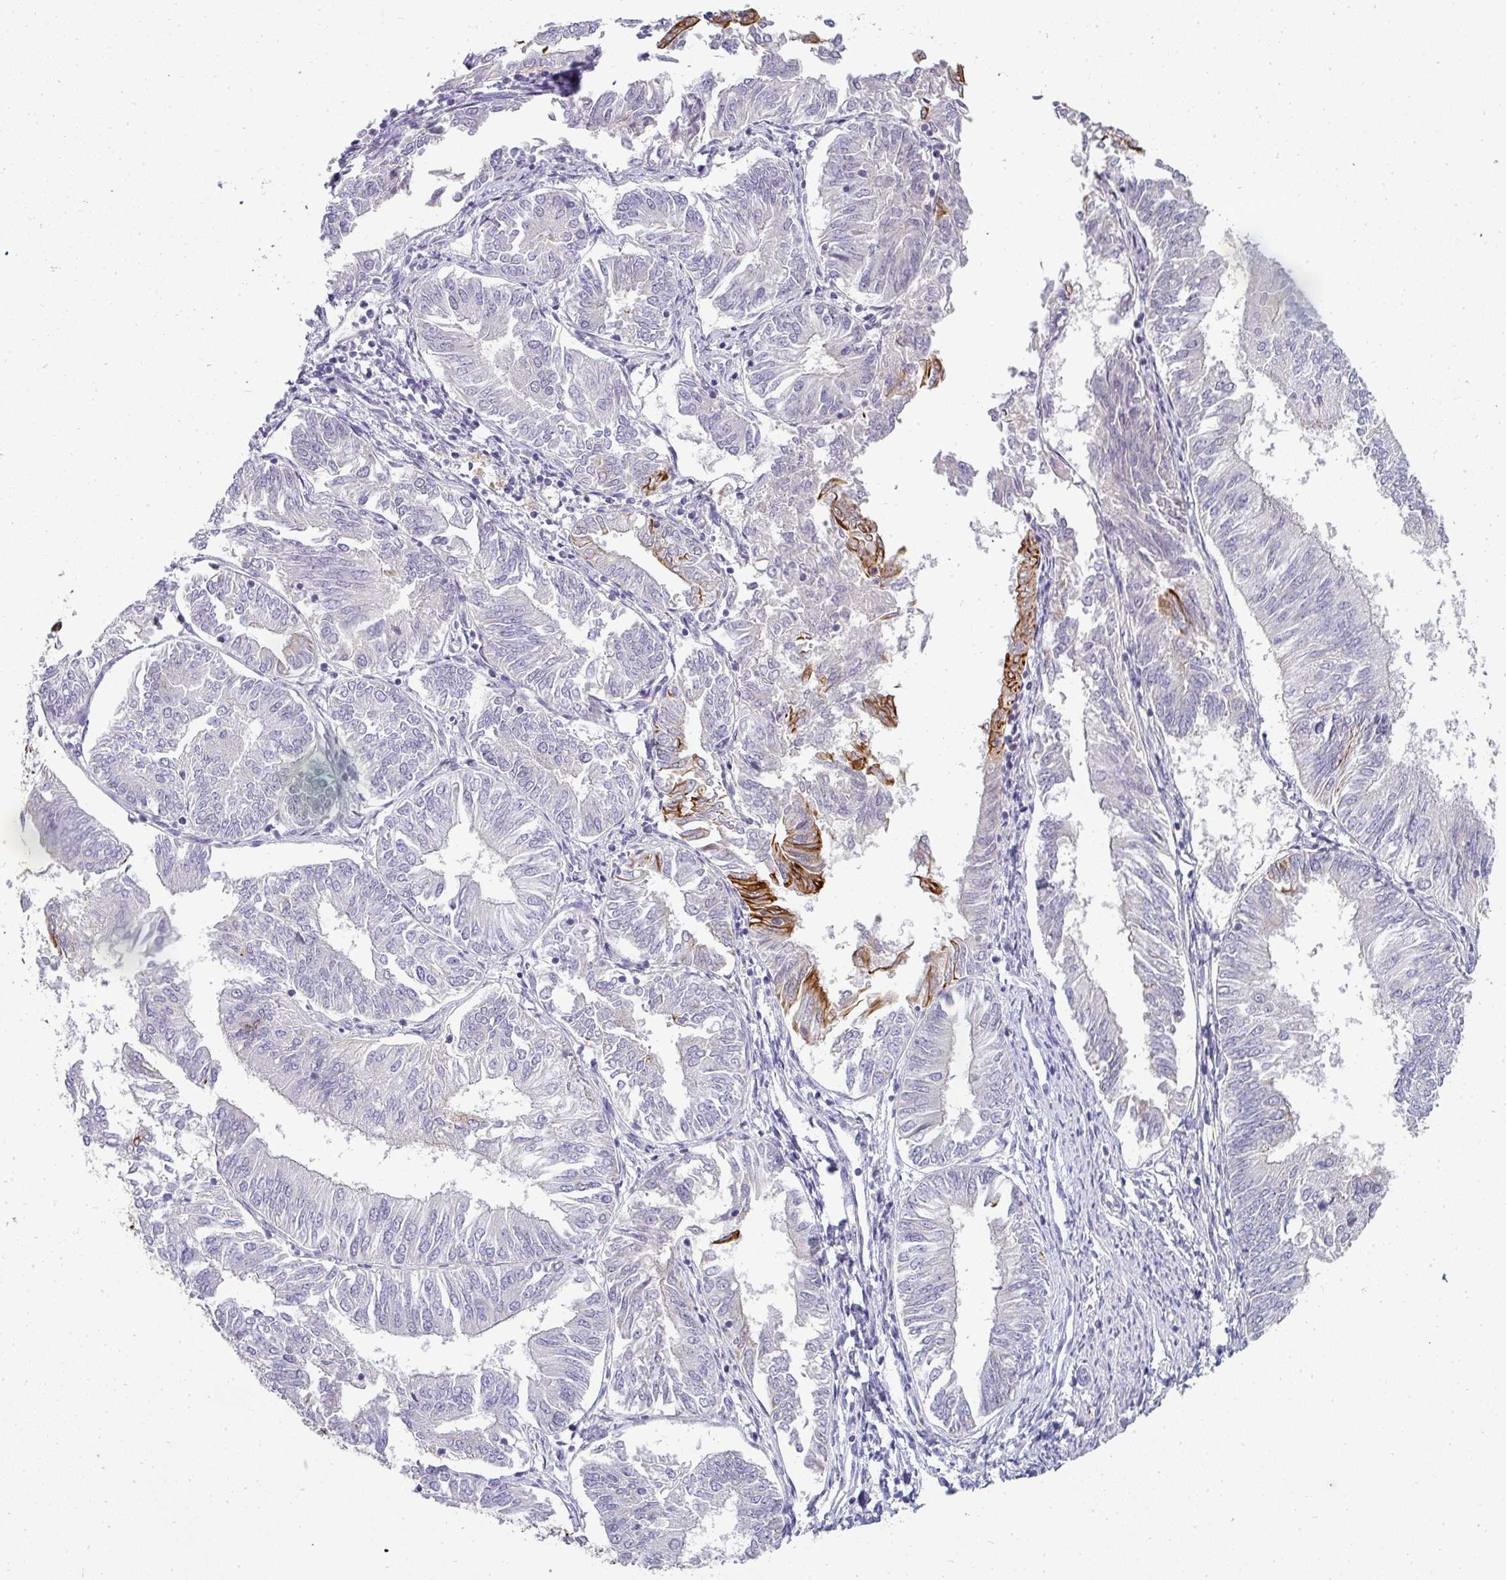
{"staining": {"intensity": "strong", "quantity": "<25%", "location": "cytoplasmic/membranous"}, "tissue": "endometrial cancer", "cell_type": "Tumor cells", "image_type": "cancer", "snomed": [{"axis": "morphology", "description": "Adenocarcinoma, NOS"}, {"axis": "topography", "description": "Endometrium"}], "caption": "Immunohistochemical staining of adenocarcinoma (endometrial) demonstrates medium levels of strong cytoplasmic/membranous staining in about <25% of tumor cells. Nuclei are stained in blue.", "gene": "ASXL3", "patient": {"sex": "female", "age": 58}}